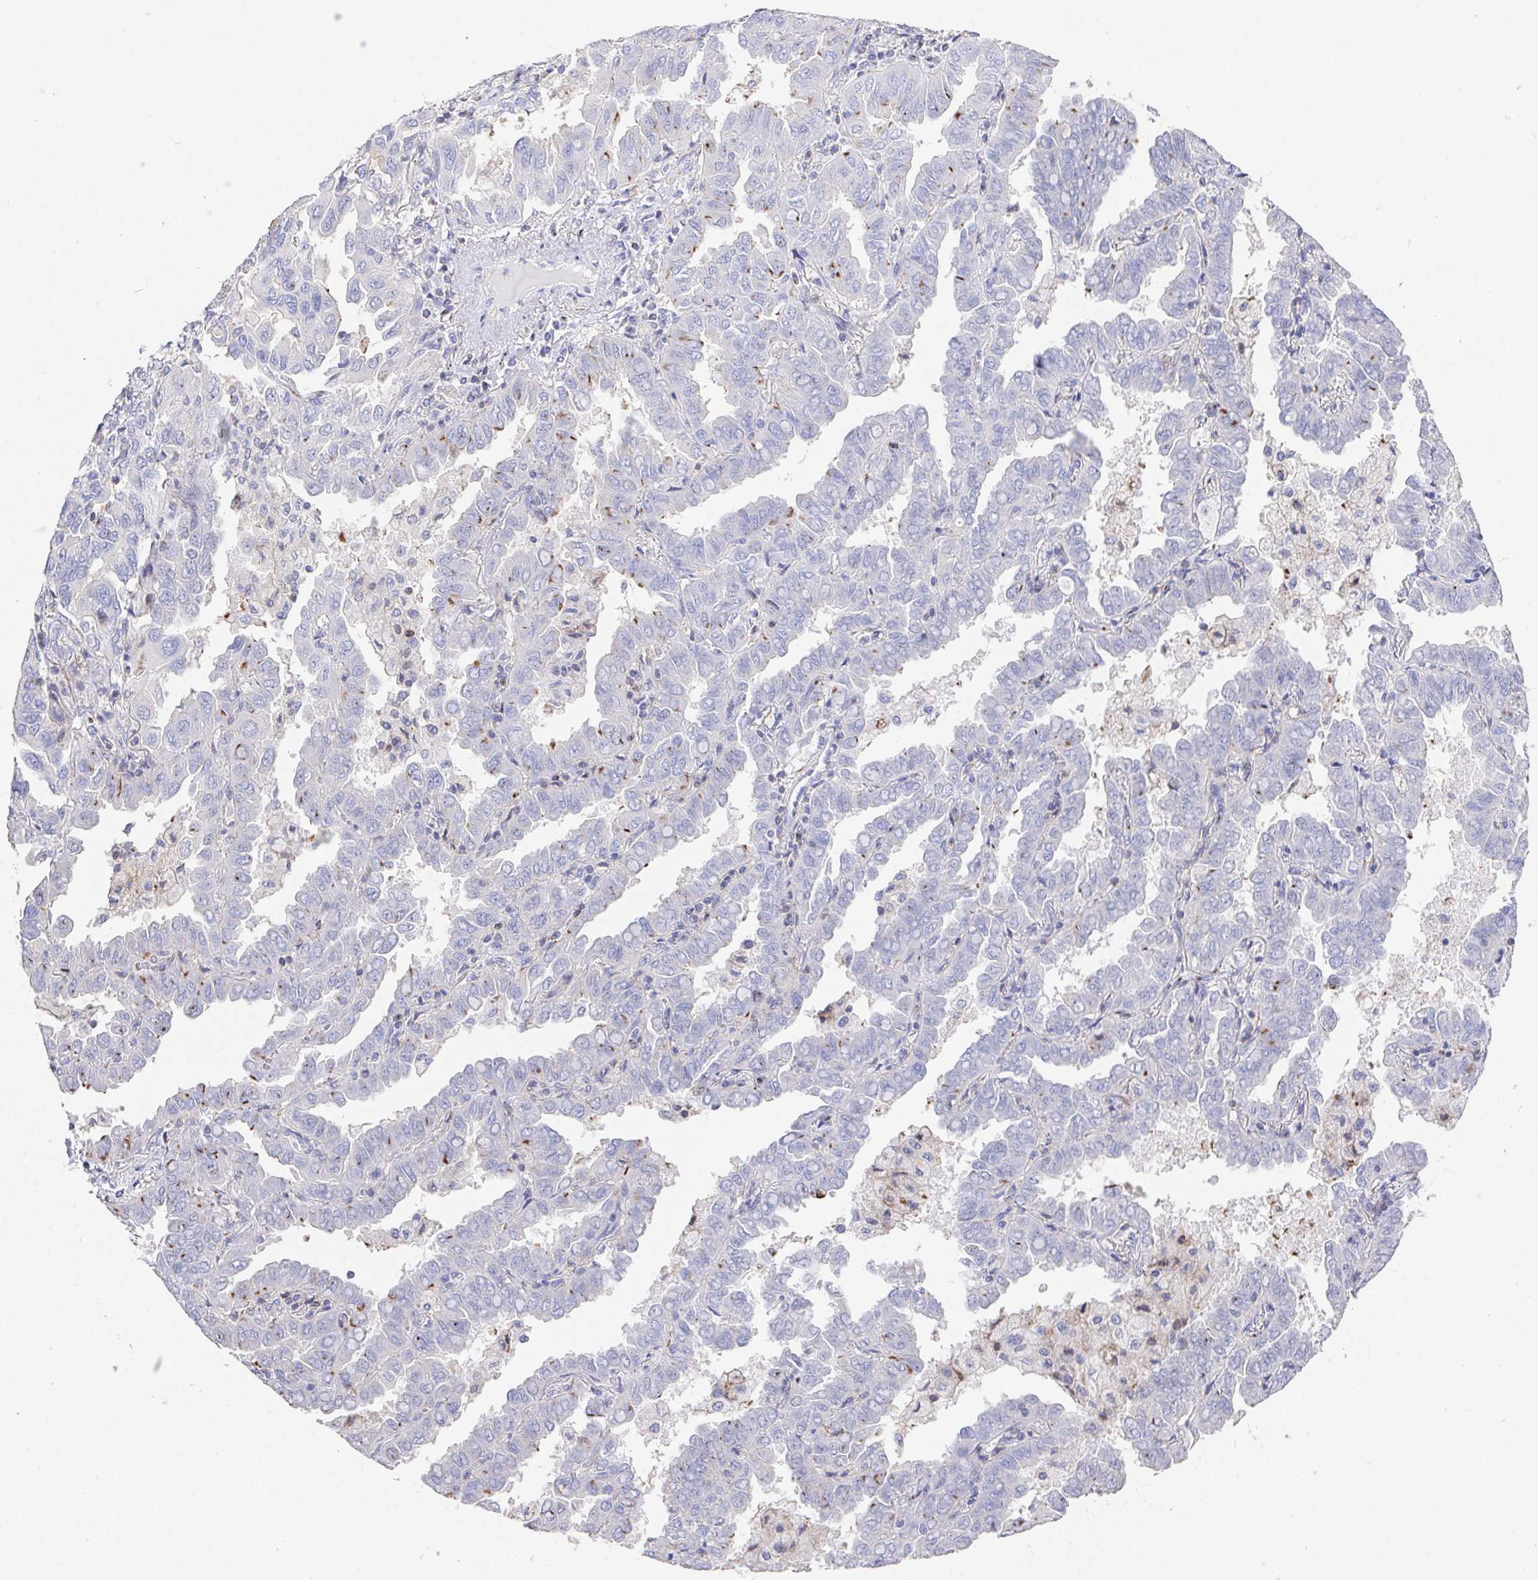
{"staining": {"intensity": "moderate", "quantity": "<25%", "location": "cytoplasmic/membranous"}, "tissue": "lung cancer", "cell_type": "Tumor cells", "image_type": "cancer", "snomed": [{"axis": "morphology", "description": "Adenocarcinoma, NOS"}, {"axis": "topography", "description": "Lung"}], "caption": "An image of lung cancer stained for a protein exhibits moderate cytoplasmic/membranous brown staining in tumor cells.", "gene": "PRG3", "patient": {"sex": "male", "age": 64}}